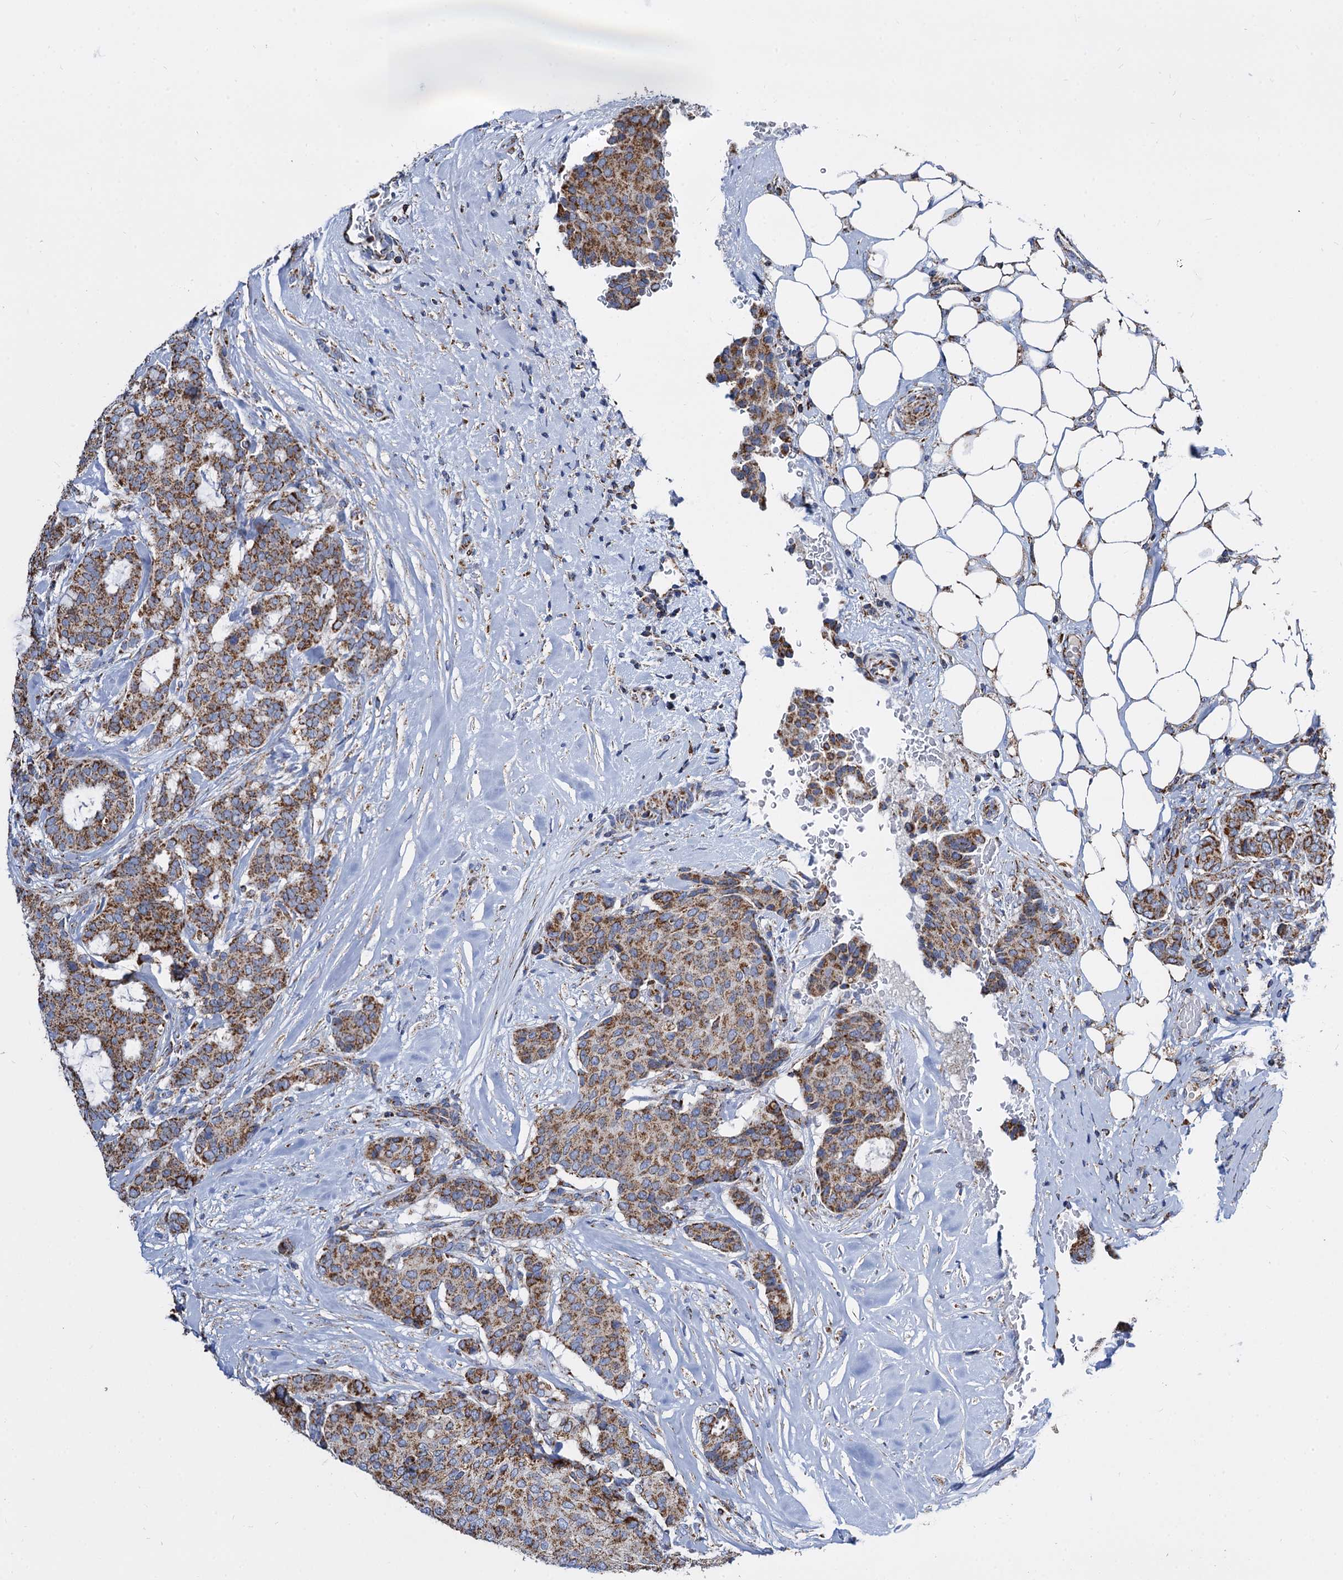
{"staining": {"intensity": "strong", "quantity": "25%-75%", "location": "cytoplasmic/membranous"}, "tissue": "breast cancer", "cell_type": "Tumor cells", "image_type": "cancer", "snomed": [{"axis": "morphology", "description": "Duct carcinoma"}, {"axis": "topography", "description": "Breast"}], "caption": "Immunohistochemical staining of human breast invasive ductal carcinoma displays high levels of strong cytoplasmic/membranous protein staining in about 25%-75% of tumor cells.", "gene": "TIMM10", "patient": {"sex": "female", "age": 75}}